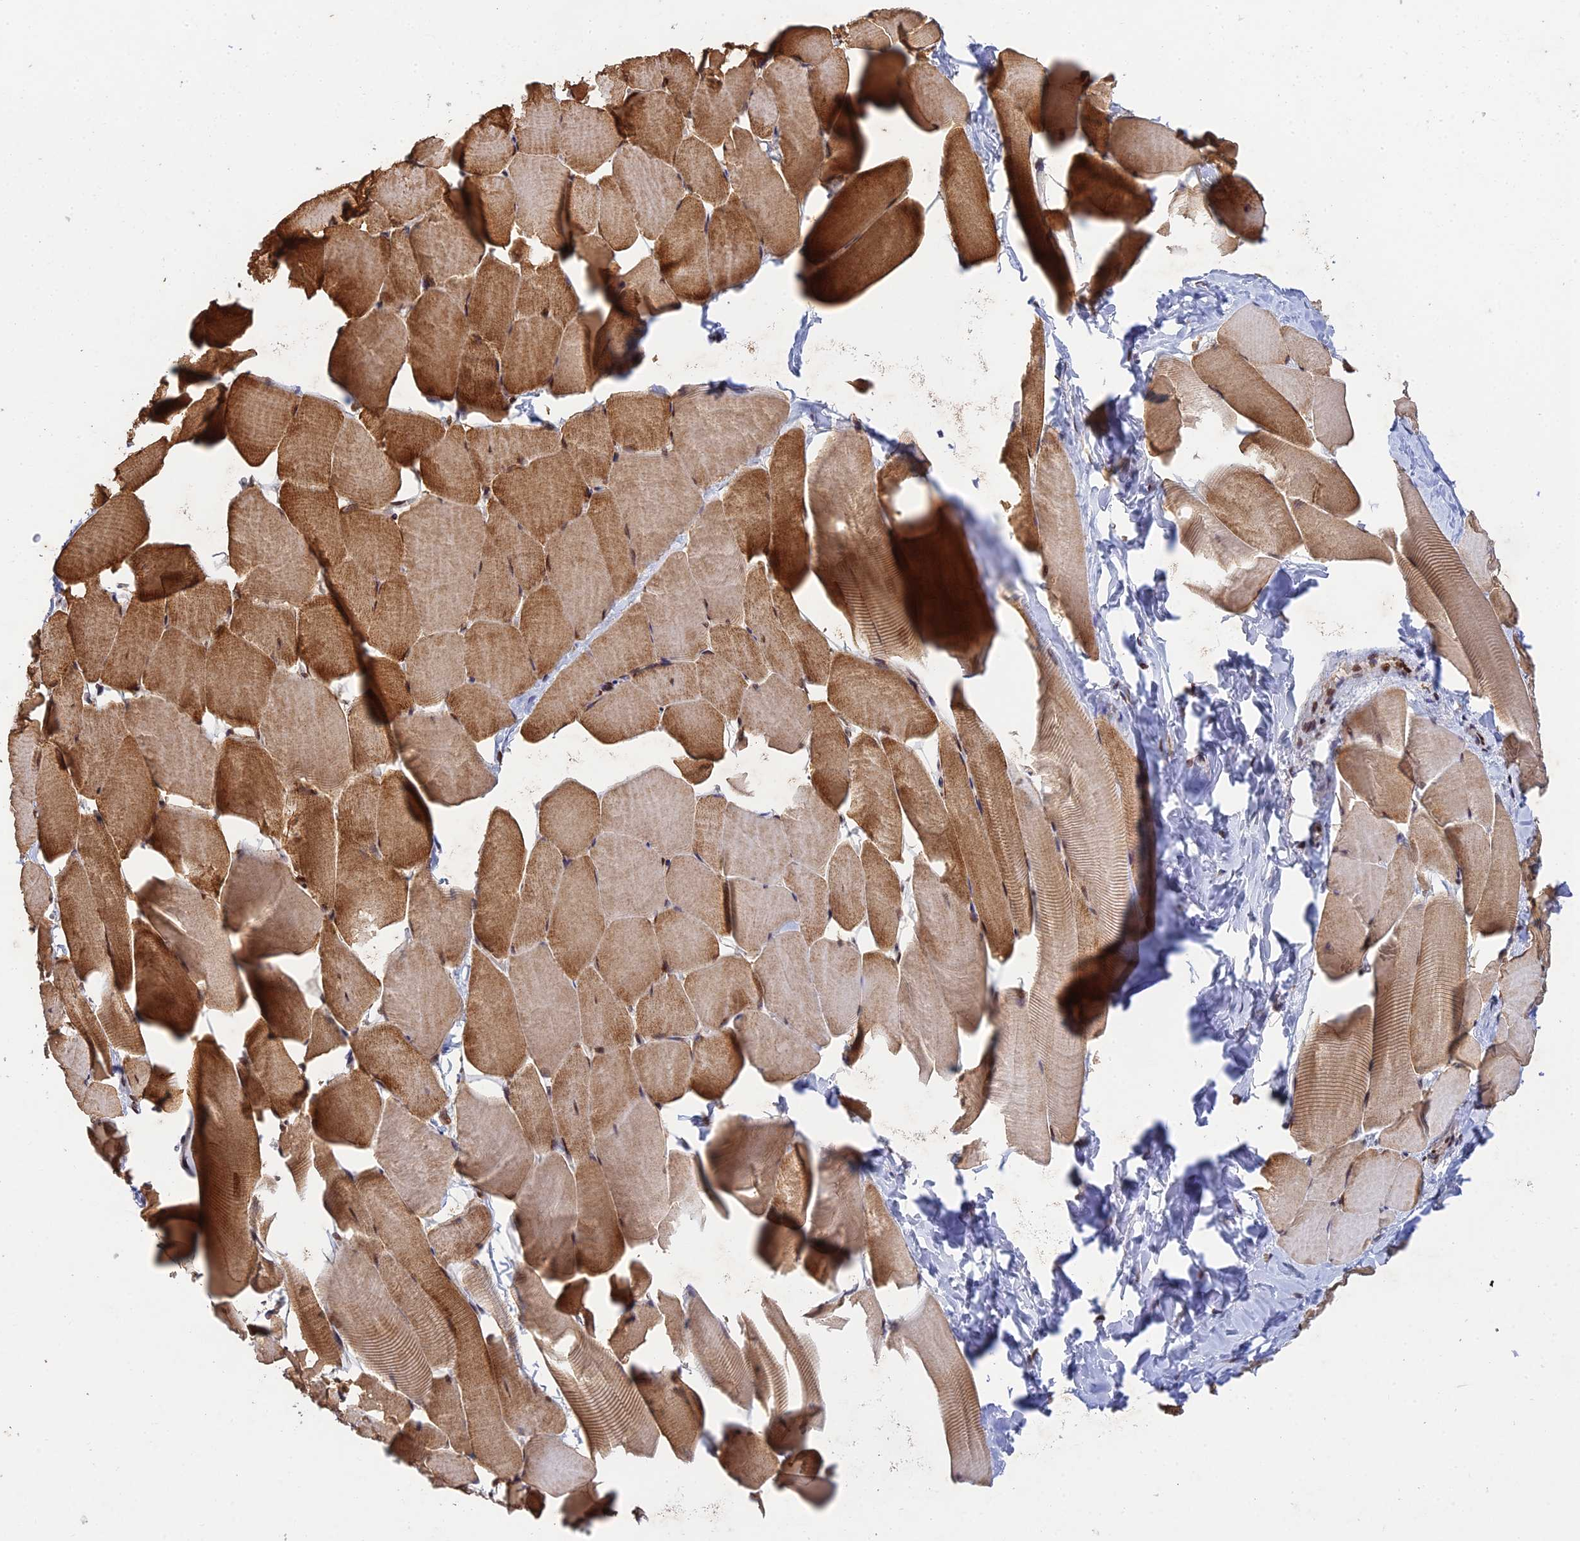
{"staining": {"intensity": "moderate", "quantity": "25%-75%", "location": "cytoplasmic/membranous"}, "tissue": "skeletal muscle", "cell_type": "Myocytes", "image_type": "normal", "snomed": [{"axis": "morphology", "description": "Normal tissue, NOS"}, {"axis": "topography", "description": "Skeletal muscle"}], "caption": "DAB immunohistochemical staining of normal human skeletal muscle shows moderate cytoplasmic/membranous protein expression in about 25%-75% of myocytes. The protein is shown in brown color, while the nuclei are stained blue.", "gene": "MGAT2", "patient": {"sex": "male", "age": 25}}